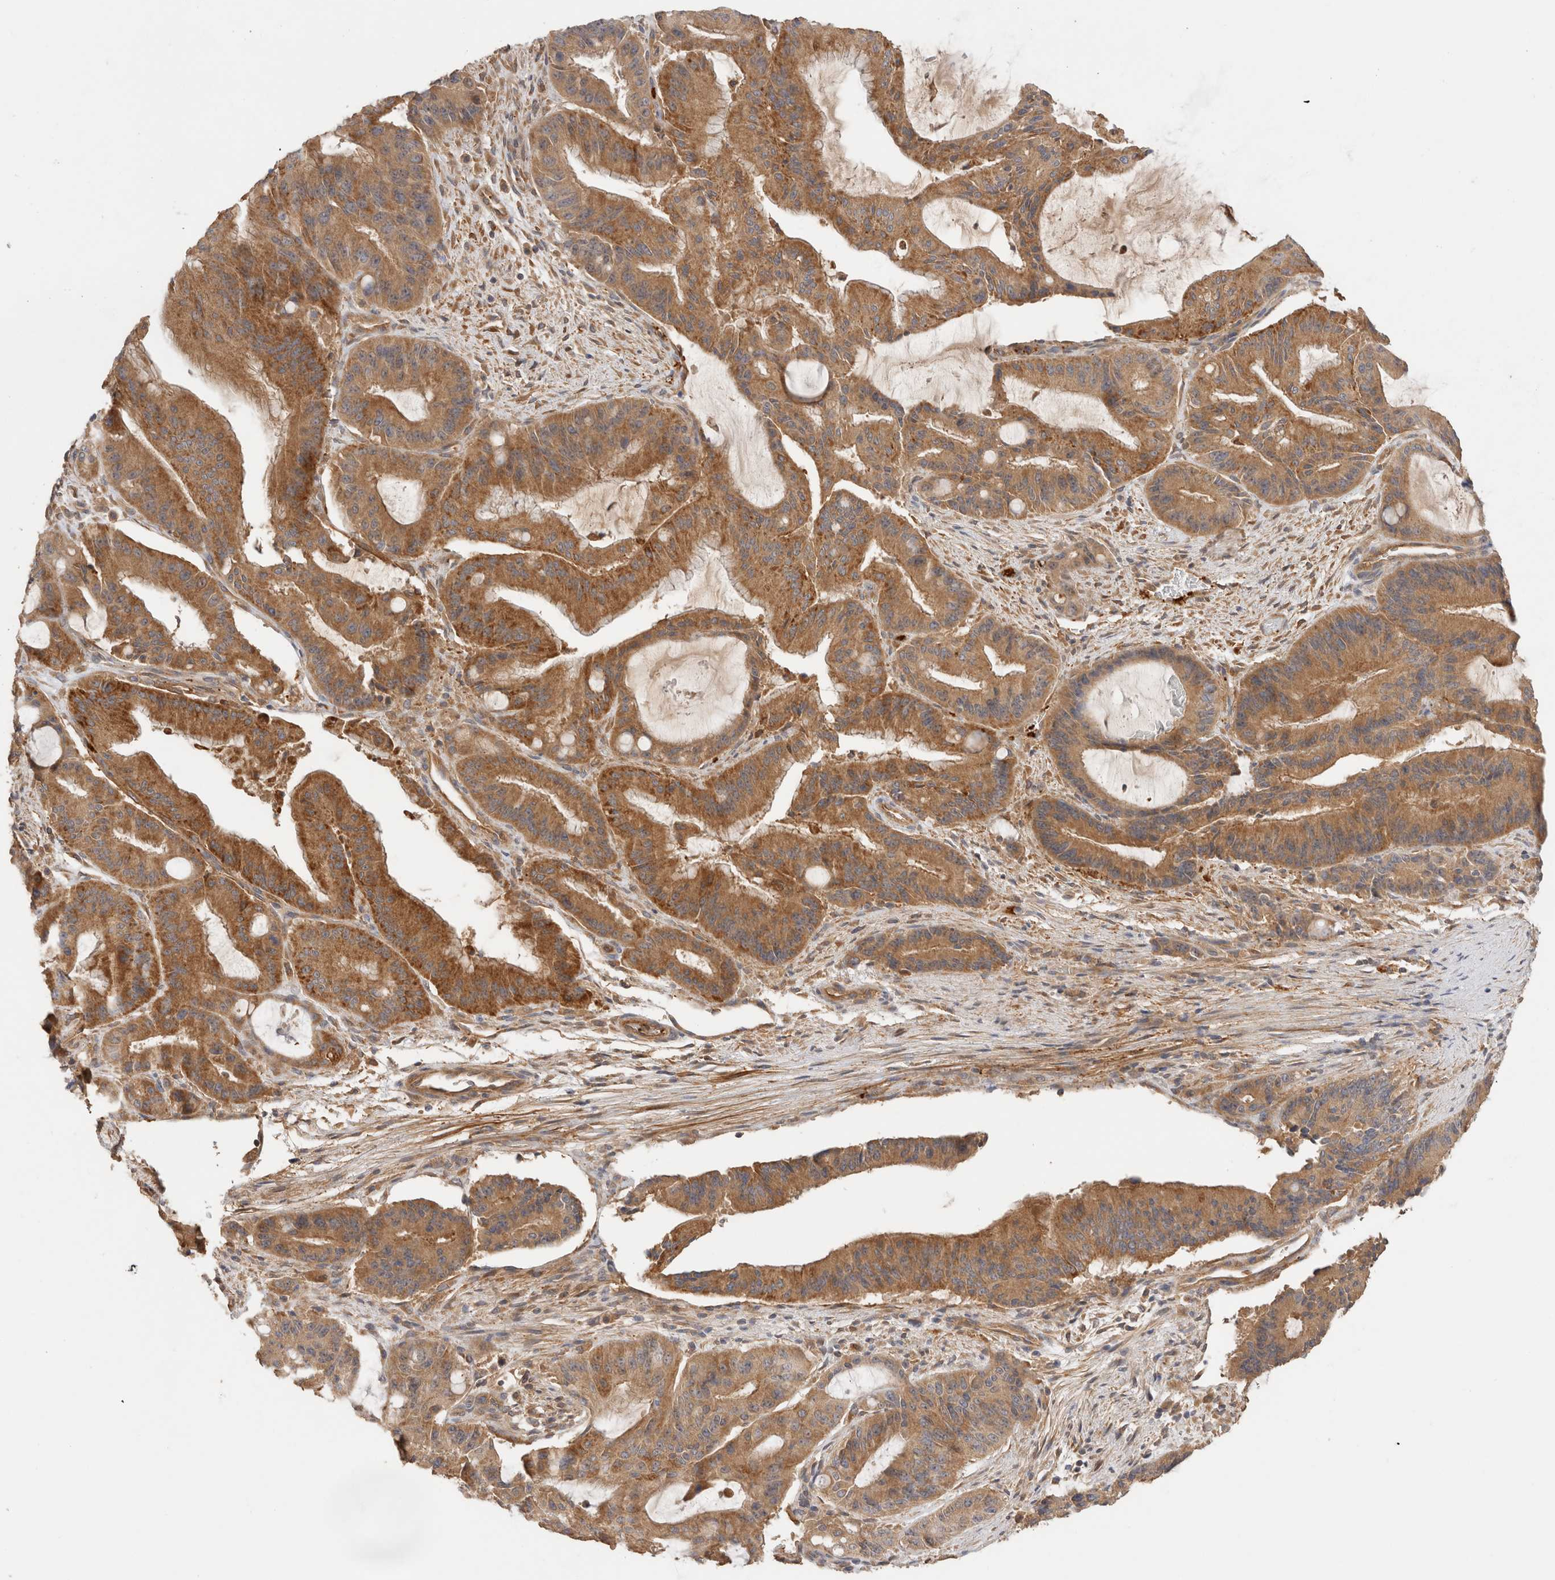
{"staining": {"intensity": "moderate", "quantity": ">75%", "location": "cytoplasmic/membranous"}, "tissue": "liver cancer", "cell_type": "Tumor cells", "image_type": "cancer", "snomed": [{"axis": "morphology", "description": "Normal tissue, NOS"}, {"axis": "morphology", "description": "Cholangiocarcinoma"}, {"axis": "topography", "description": "Liver"}, {"axis": "topography", "description": "Peripheral nerve tissue"}], "caption": "There is medium levels of moderate cytoplasmic/membranous expression in tumor cells of liver cholangiocarcinoma, as demonstrated by immunohistochemical staining (brown color).", "gene": "SGK3", "patient": {"sex": "female", "age": 73}}